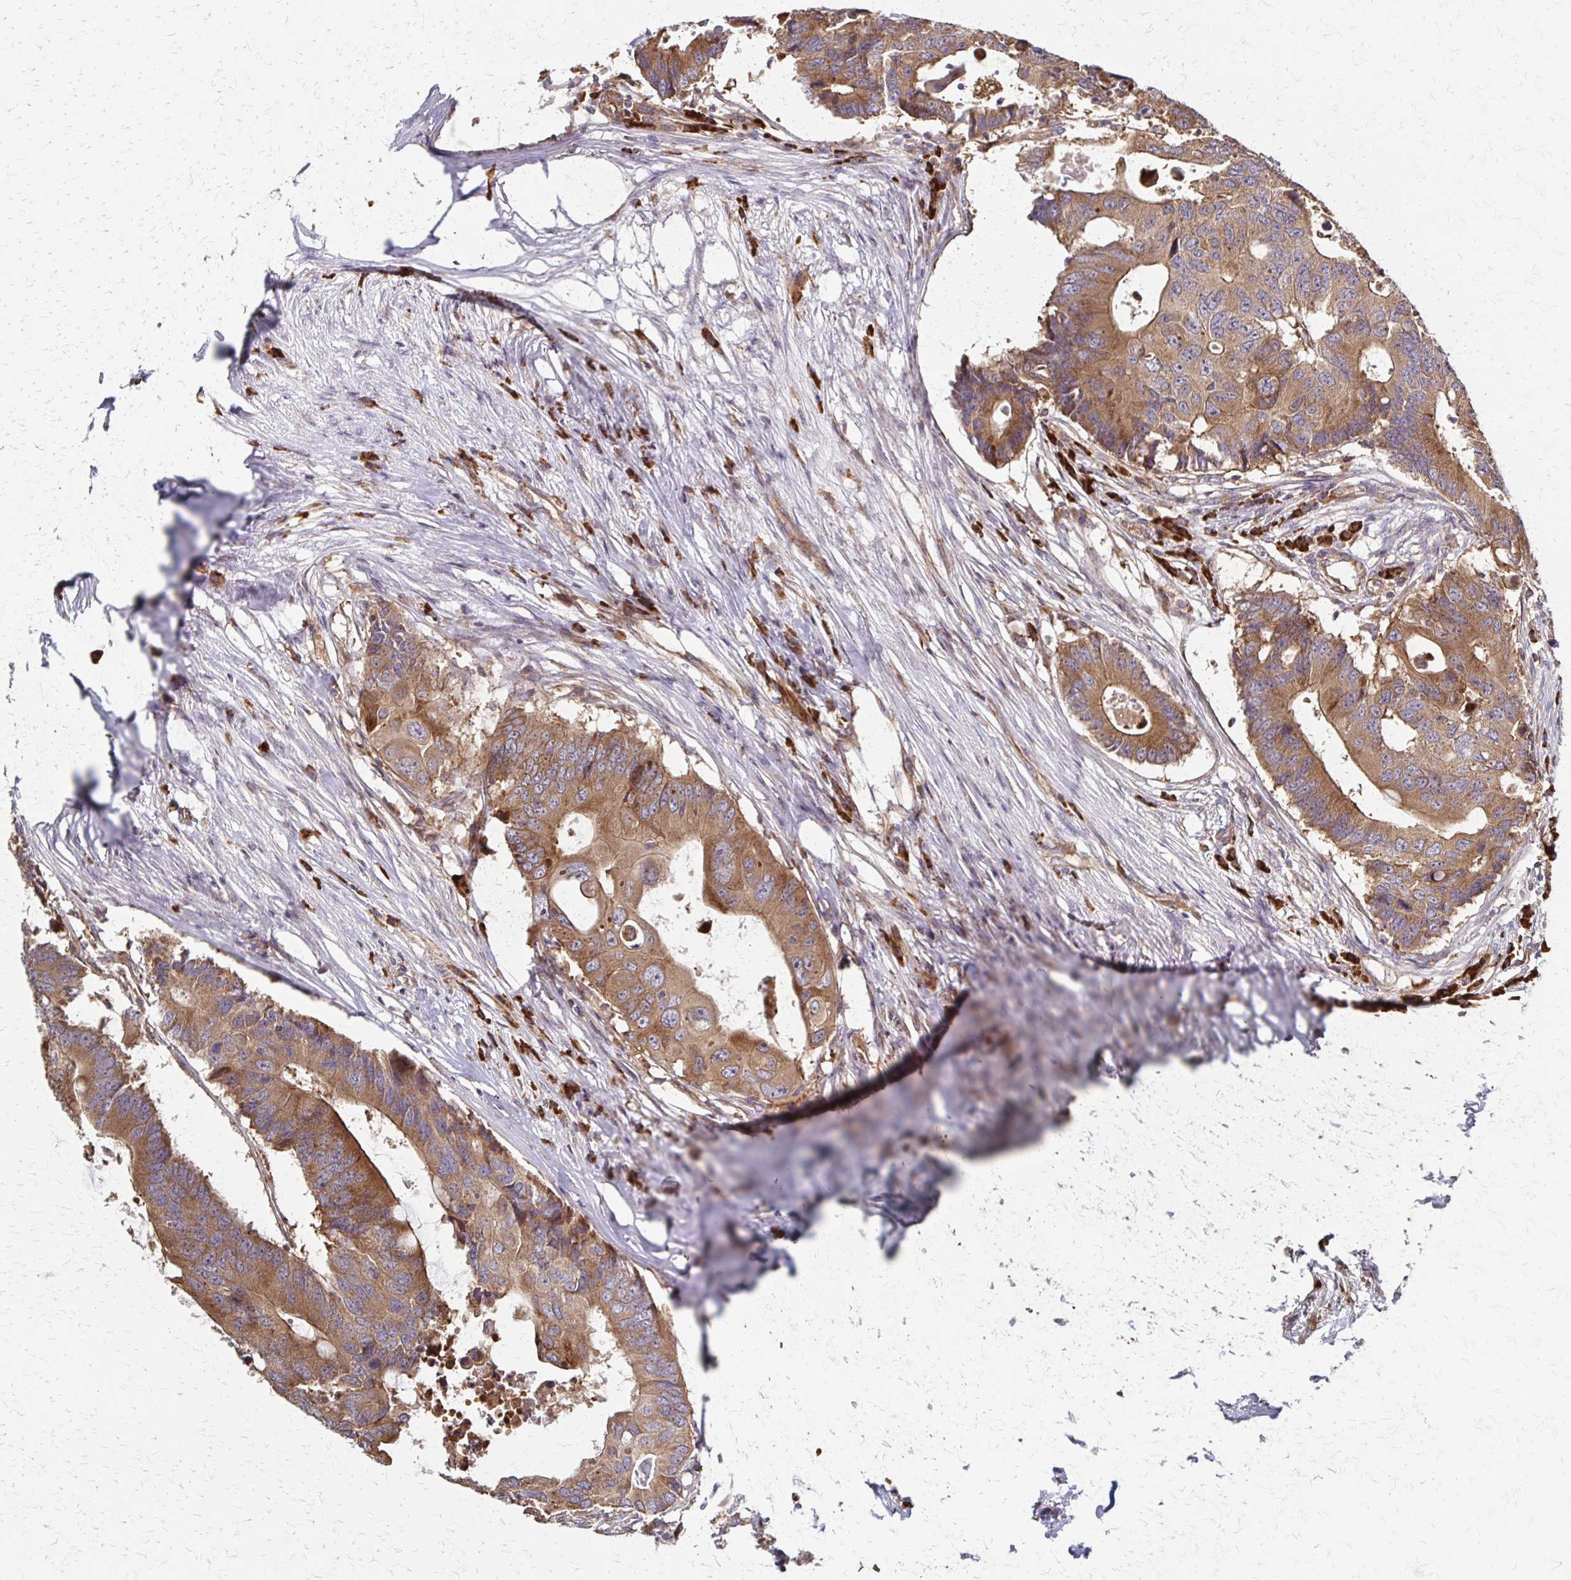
{"staining": {"intensity": "moderate", "quantity": ">75%", "location": "cytoplasmic/membranous"}, "tissue": "colorectal cancer", "cell_type": "Tumor cells", "image_type": "cancer", "snomed": [{"axis": "morphology", "description": "Adenocarcinoma, NOS"}, {"axis": "topography", "description": "Colon"}], "caption": "IHC of colorectal adenocarcinoma displays medium levels of moderate cytoplasmic/membranous positivity in approximately >75% of tumor cells.", "gene": "EEF2", "patient": {"sex": "male", "age": 71}}